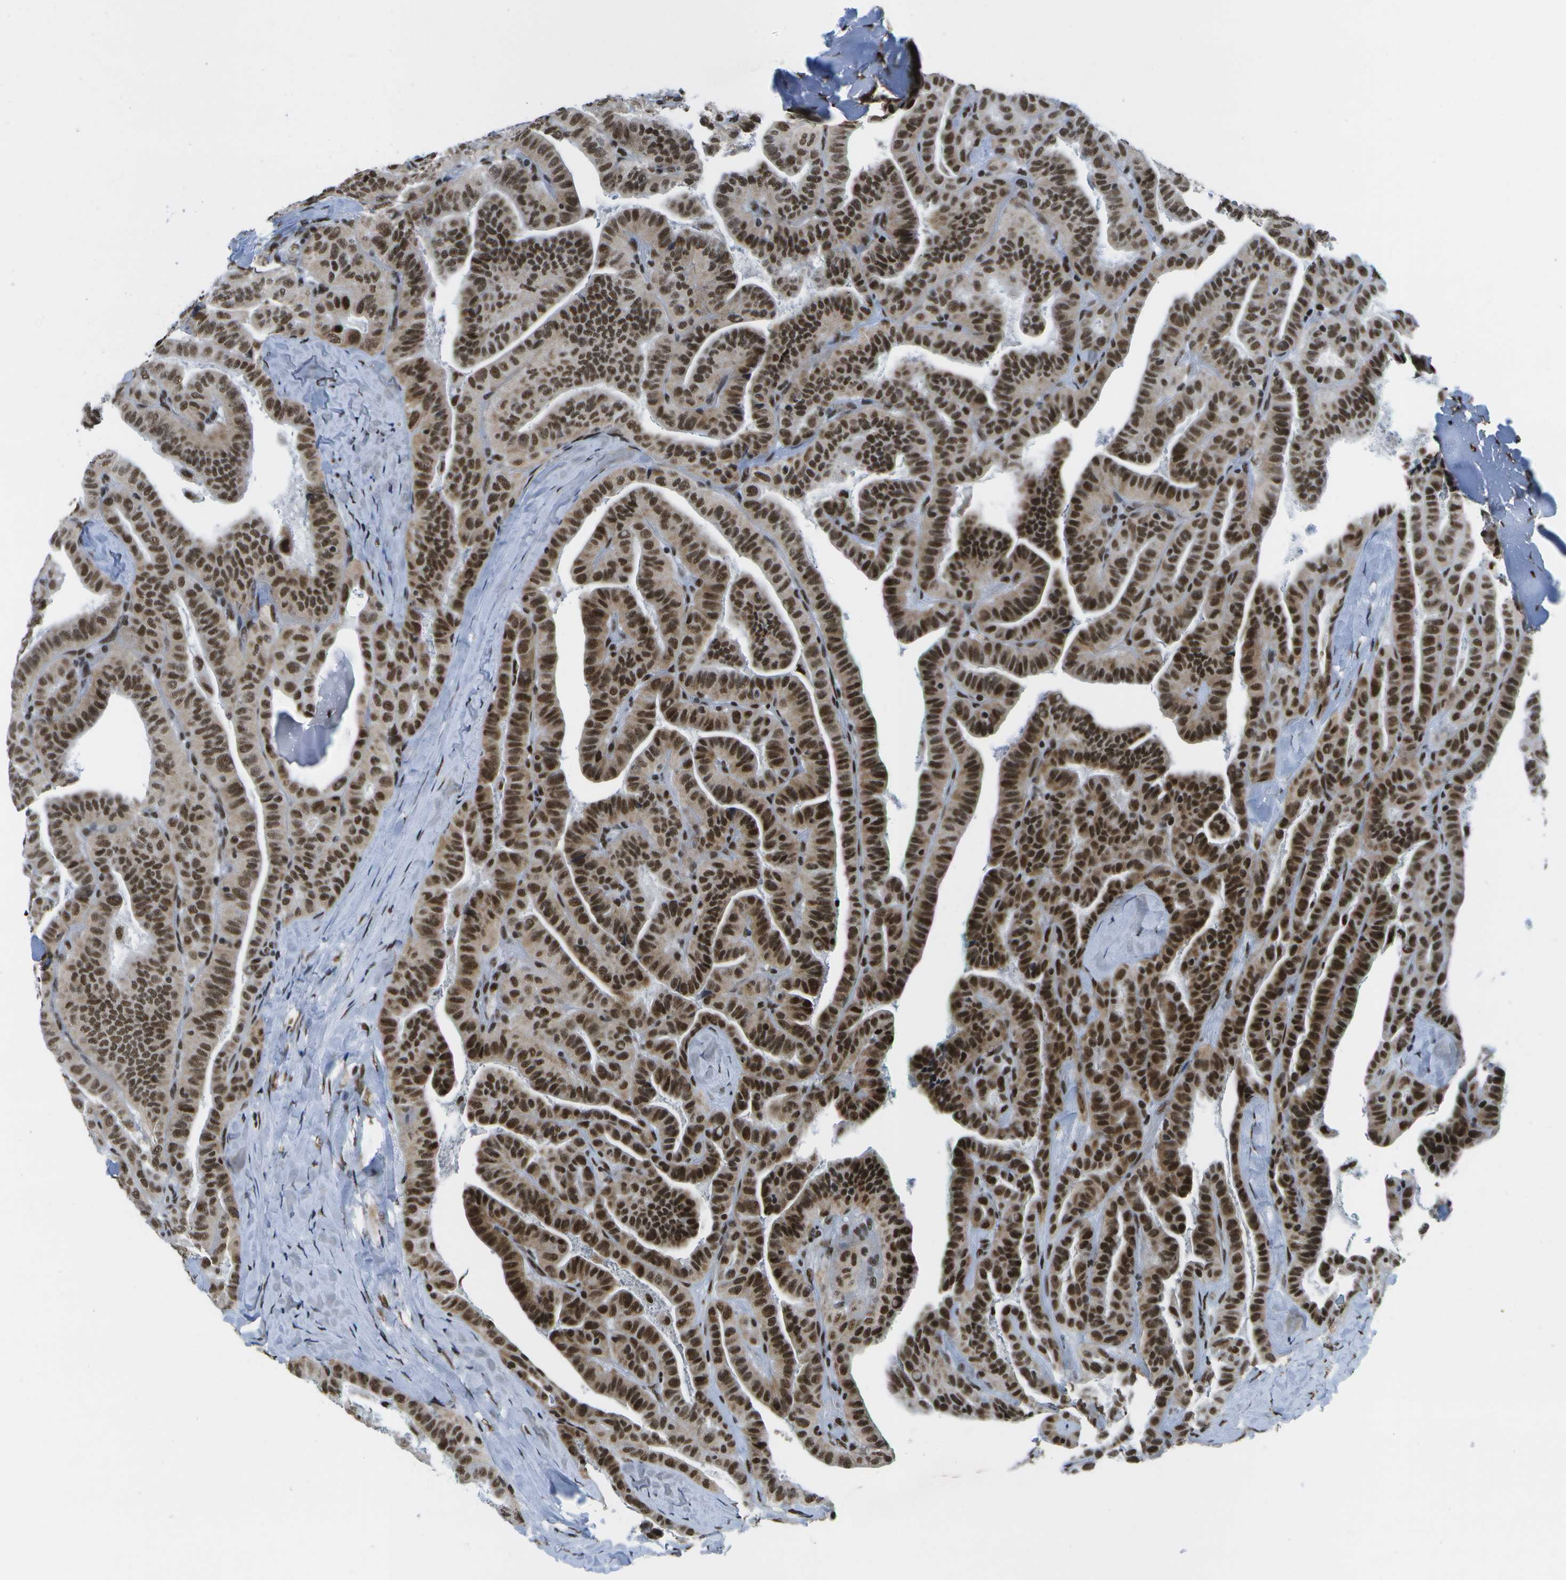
{"staining": {"intensity": "strong", "quantity": ">75%", "location": "nuclear"}, "tissue": "thyroid cancer", "cell_type": "Tumor cells", "image_type": "cancer", "snomed": [{"axis": "morphology", "description": "Papillary adenocarcinoma, NOS"}, {"axis": "topography", "description": "Thyroid gland"}], "caption": "About >75% of tumor cells in human thyroid cancer (papillary adenocarcinoma) demonstrate strong nuclear protein positivity as visualized by brown immunohistochemical staining.", "gene": "NSRP1", "patient": {"sex": "male", "age": 77}}